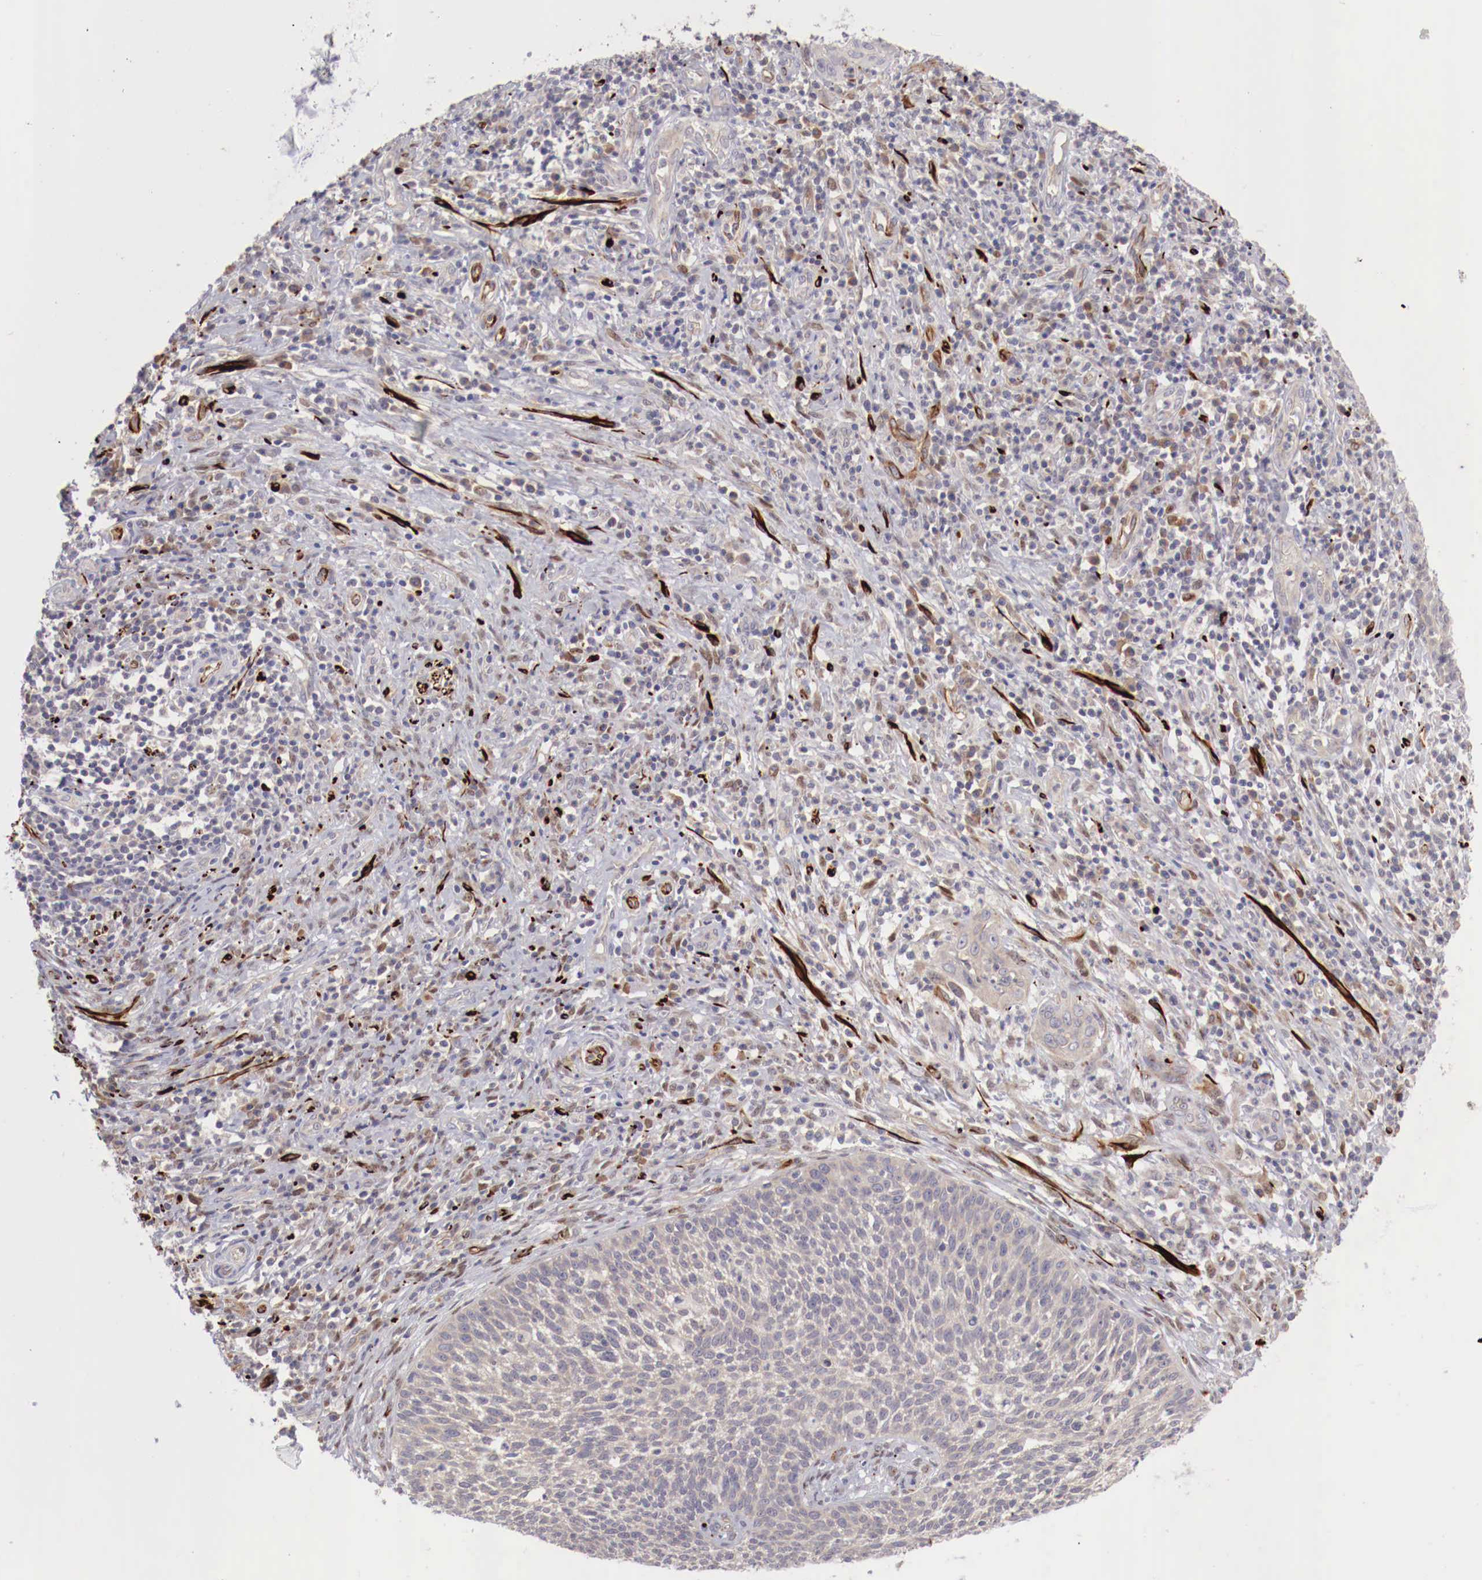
{"staining": {"intensity": "negative", "quantity": "none", "location": "none"}, "tissue": "cervical cancer", "cell_type": "Tumor cells", "image_type": "cancer", "snomed": [{"axis": "morphology", "description": "Squamous cell carcinoma, NOS"}, {"axis": "topography", "description": "Cervix"}], "caption": "Squamous cell carcinoma (cervical) was stained to show a protein in brown. There is no significant expression in tumor cells.", "gene": "WT1", "patient": {"sex": "female", "age": 41}}